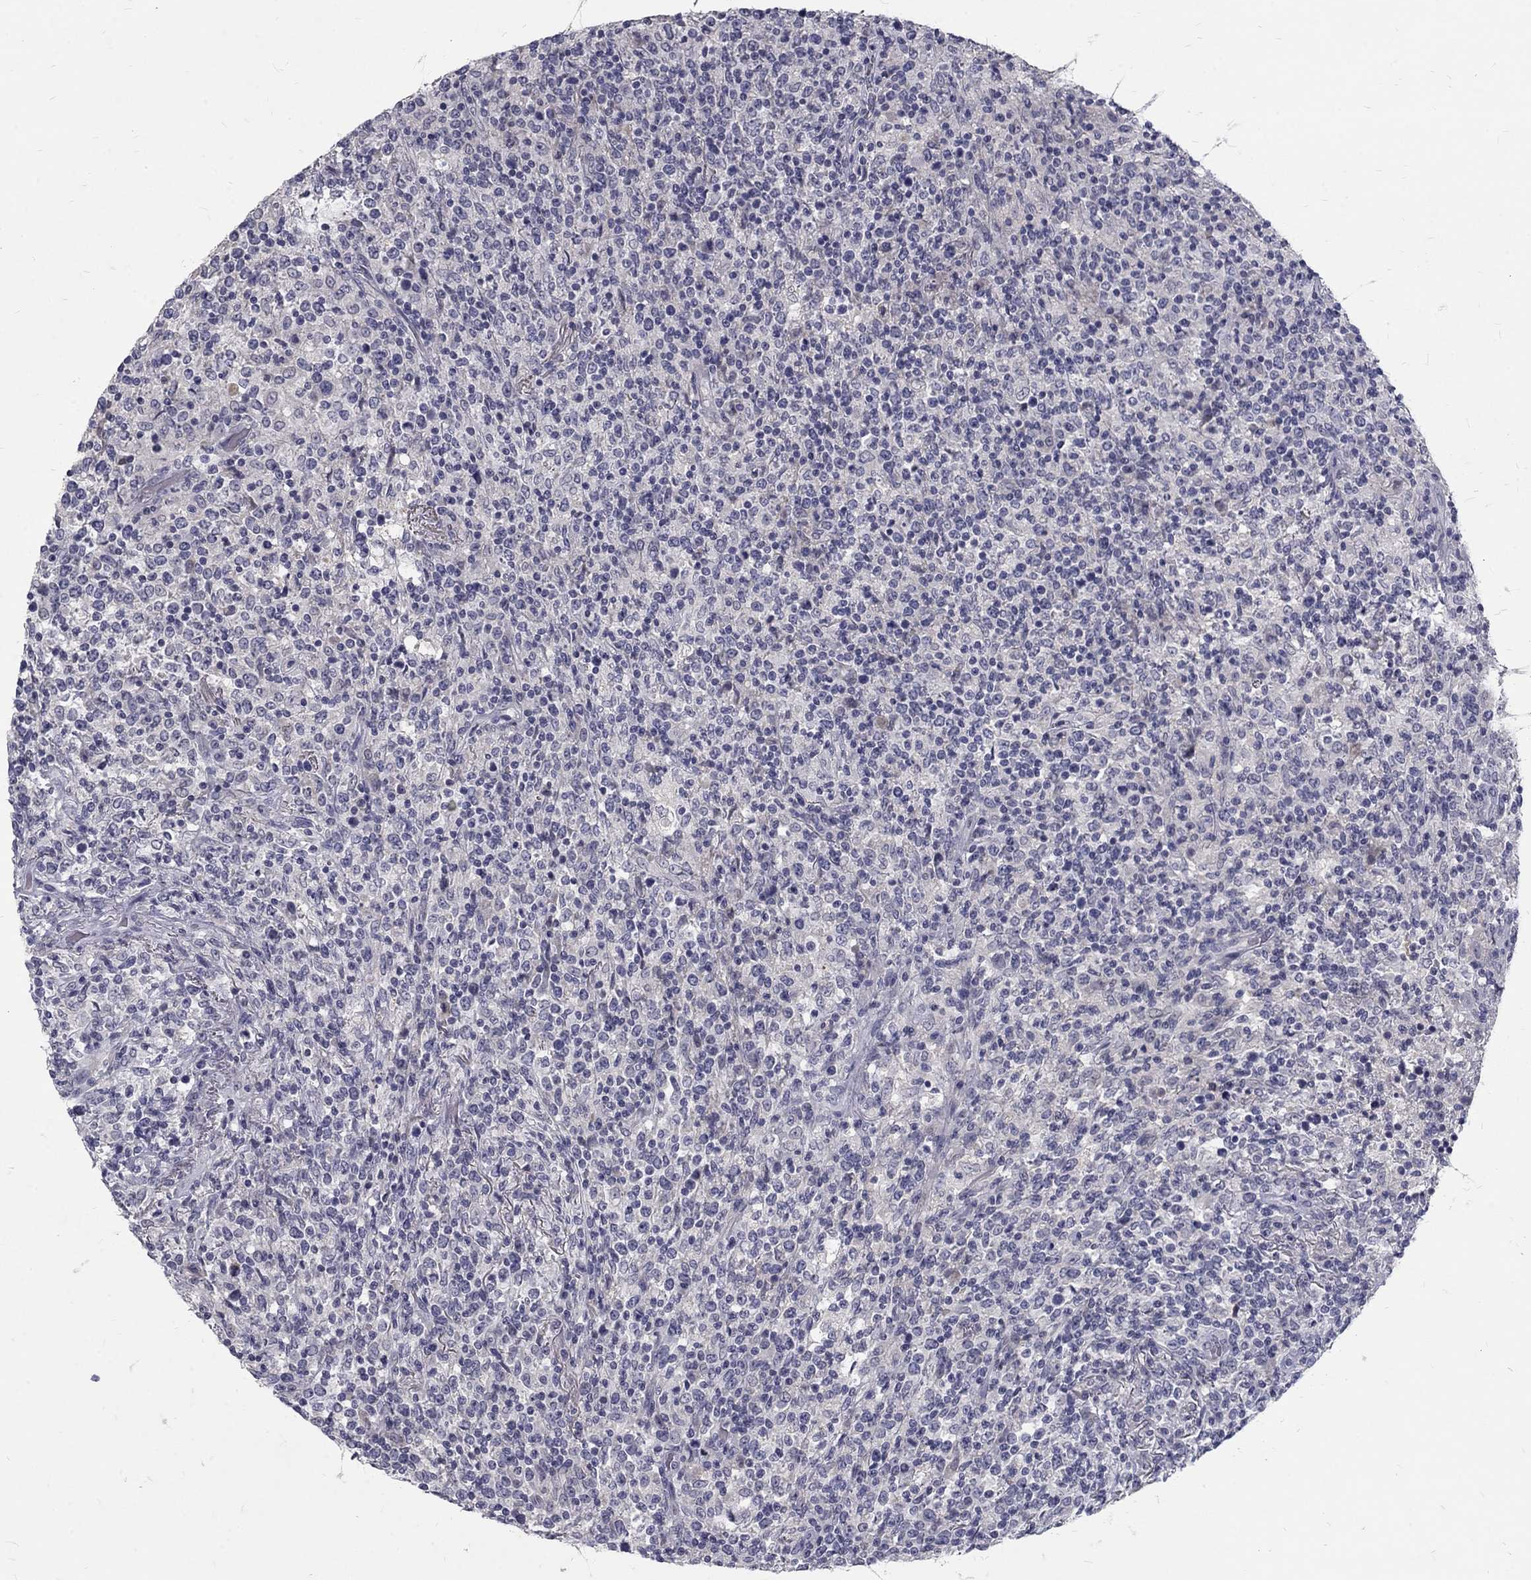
{"staining": {"intensity": "negative", "quantity": "none", "location": "none"}, "tissue": "lymphoma", "cell_type": "Tumor cells", "image_type": "cancer", "snomed": [{"axis": "morphology", "description": "Malignant lymphoma, non-Hodgkin's type, High grade"}, {"axis": "topography", "description": "Lung"}], "caption": "DAB (3,3'-diaminobenzidine) immunohistochemical staining of human lymphoma exhibits no significant expression in tumor cells. (DAB immunohistochemistry, high magnification).", "gene": "NOS1", "patient": {"sex": "male", "age": 79}}